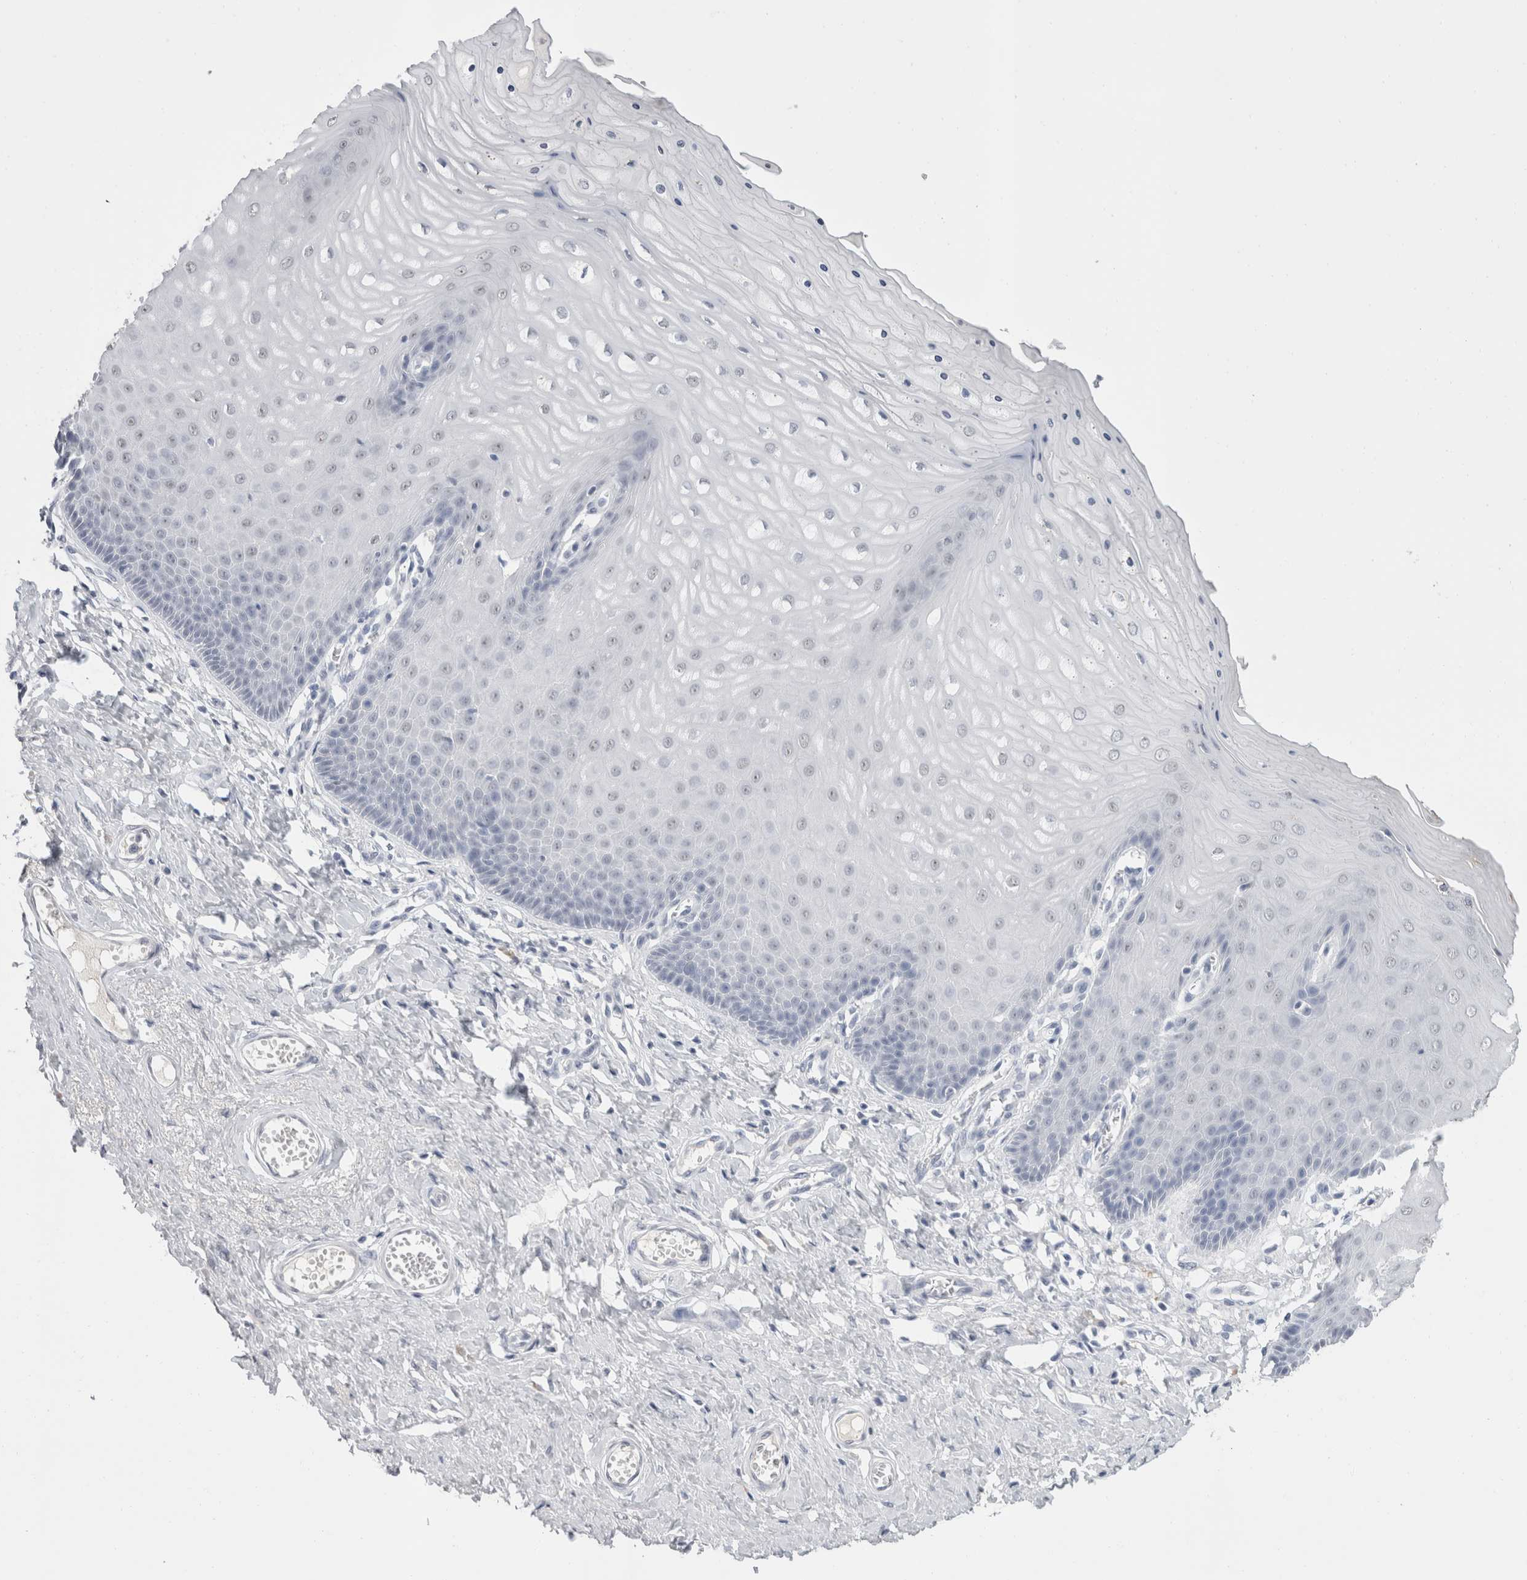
{"staining": {"intensity": "negative", "quantity": "none", "location": "none"}, "tissue": "cervix", "cell_type": "Squamous epithelial cells", "image_type": "normal", "snomed": [{"axis": "morphology", "description": "Normal tissue, NOS"}, {"axis": "topography", "description": "Cervix"}], "caption": "IHC of normal human cervix shows no expression in squamous epithelial cells.", "gene": "CADM3", "patient": {"sex": "female", "age": 55}}